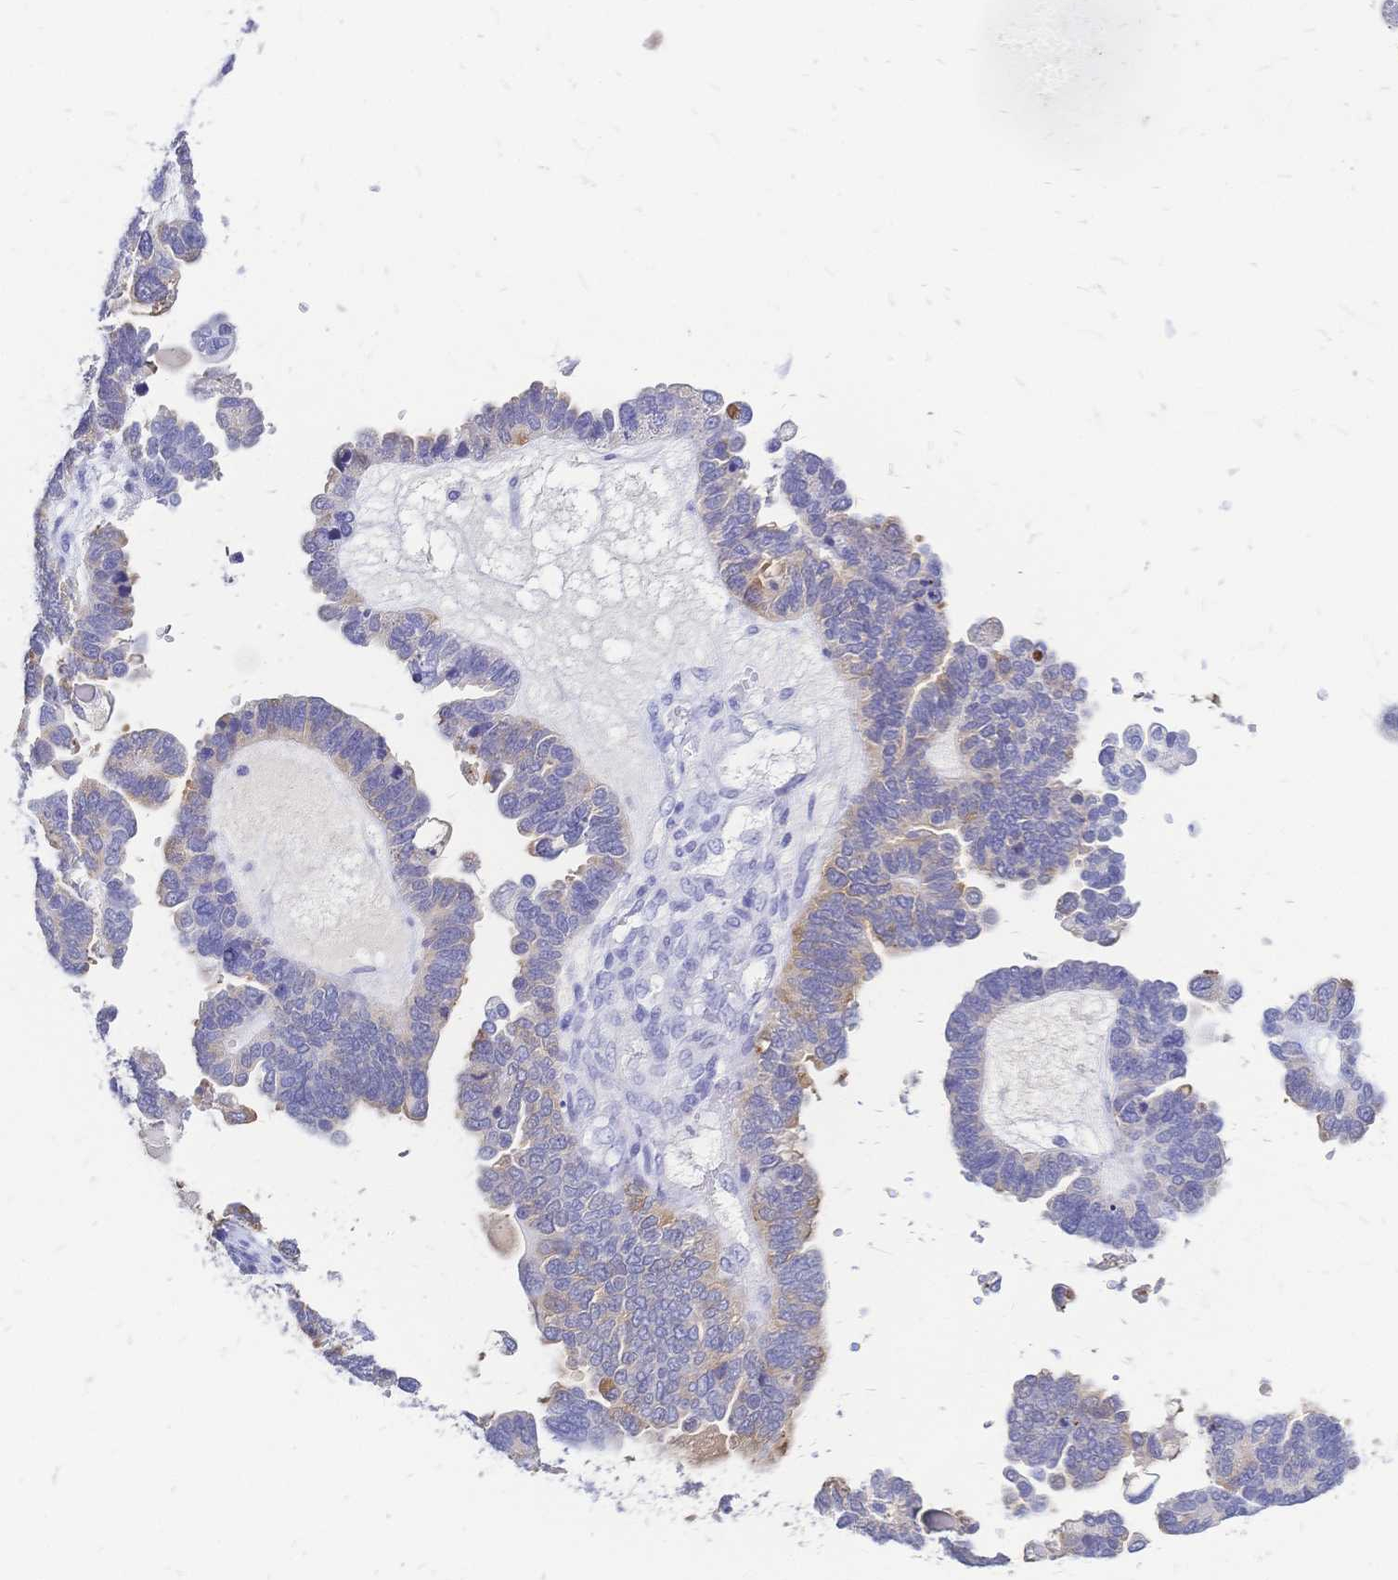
{"staining": {"intensity": "weak", "quantity": "25%-75%", "location": "cytoplasmic/membranous"}, "tissue": "ovarian cancer", "cell_type": "Tumor cells", "image_type": "cancer", "snomed": [{"axis": "morphology", "description": "Cystadenocarcinoma, serous, NOS"}, {"axis": "topography", "description": "Ovary"}], "caption": "Ovarian serous cystadenocarcinoma was stained to show a protein in brown. There is low levels of weak cytoplasmic/membranous expression in approximately 25%-75% of tumor cells.", "gene": "FA2H", "patient": {"sex": "female", "age": 51}}